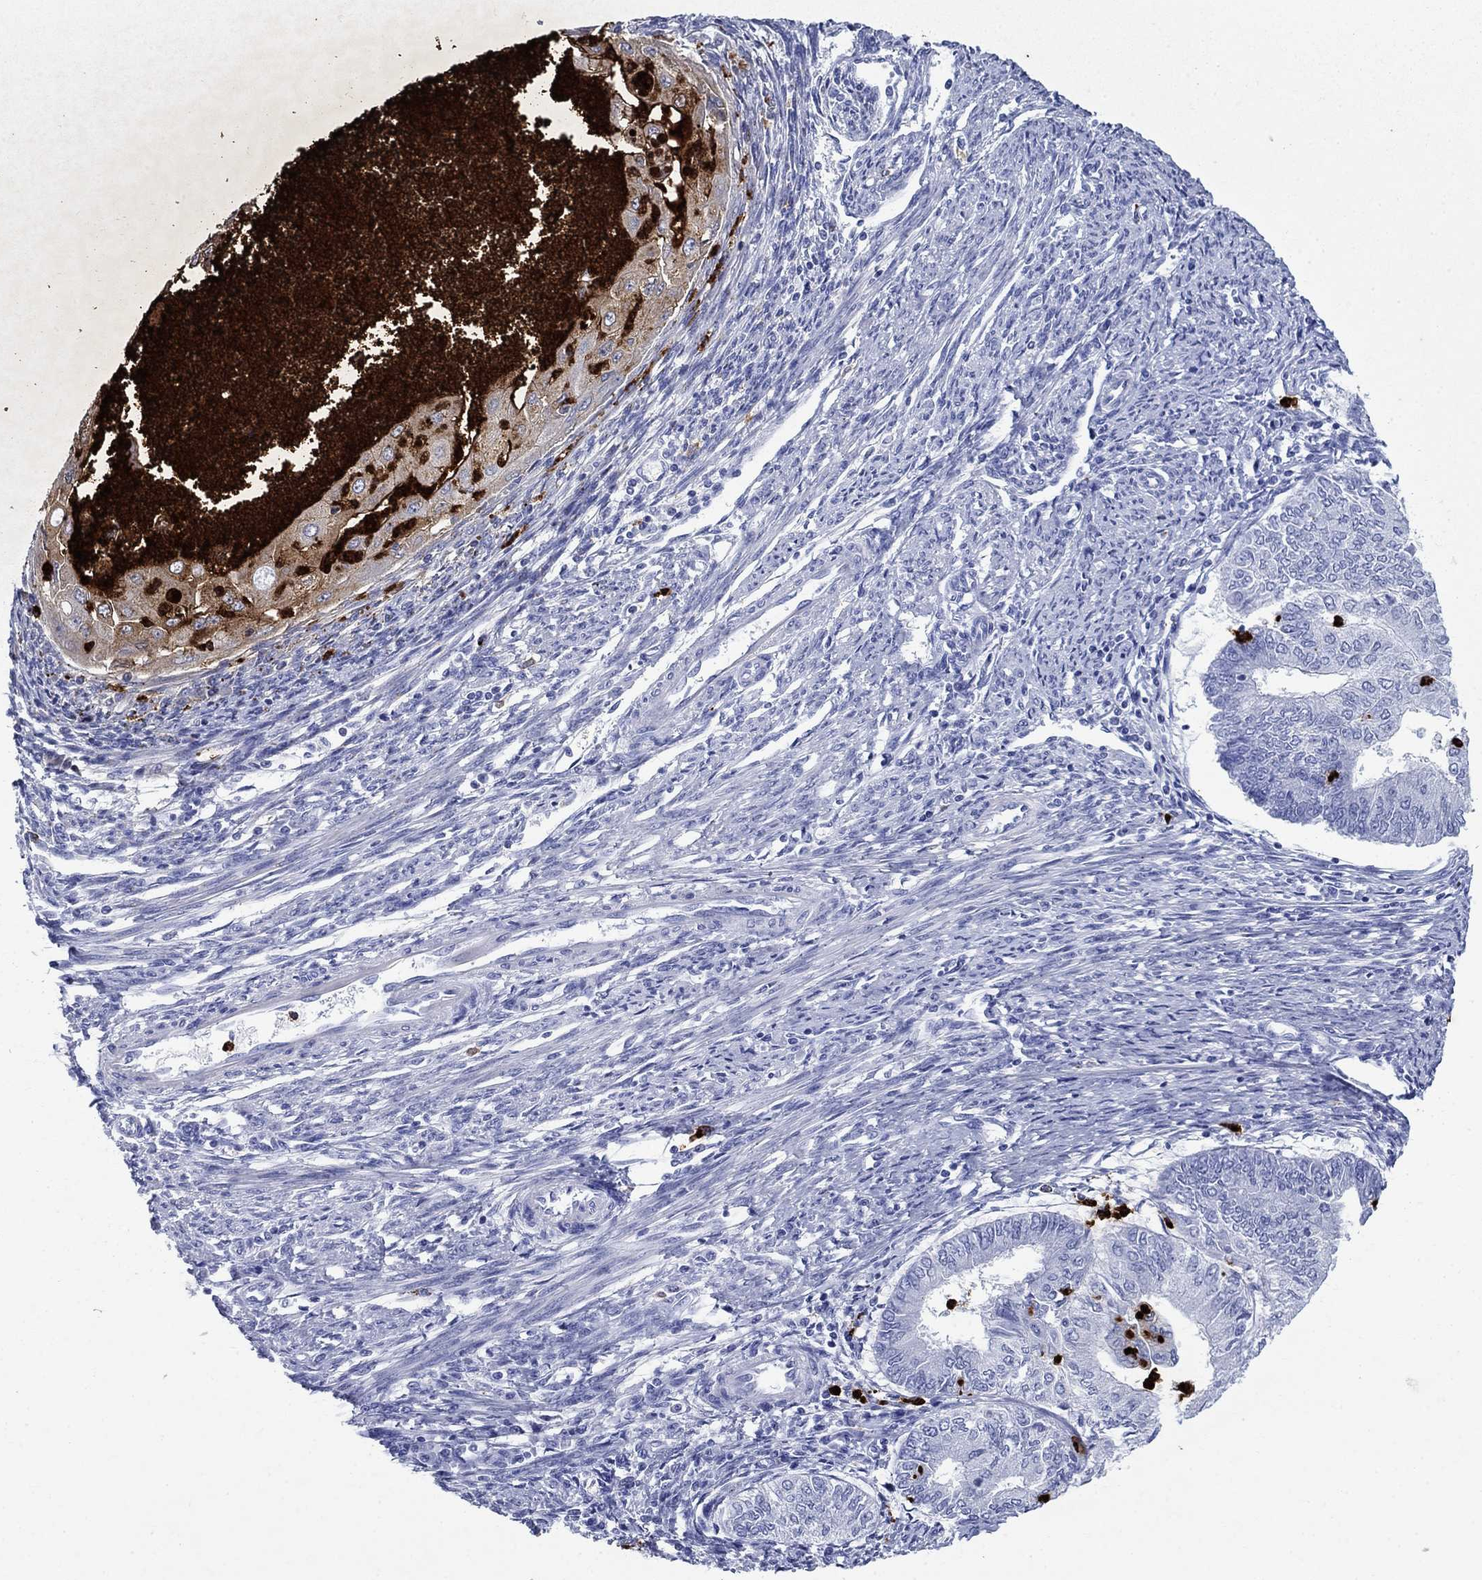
{"staining": {"intensity": "weak", "quantity": "<25%", "location": "cytoplasmic/membranous"}, "tissue": "endometrial cancer", "cell_type": "Tumor cells", "image_type": "cancer", "snomed": [{"axis": "morphology", "description": "Adenocarcinoma, NOS"}, {"axis": "topography", "description": "Endometrium"}], "caption": "Immunohistochemical staining of human endometrial adenocarcinoma displays no significant expression in tumor cells.", "gene": "AZU1", "patient": {"sex": "female", "age": 59}}